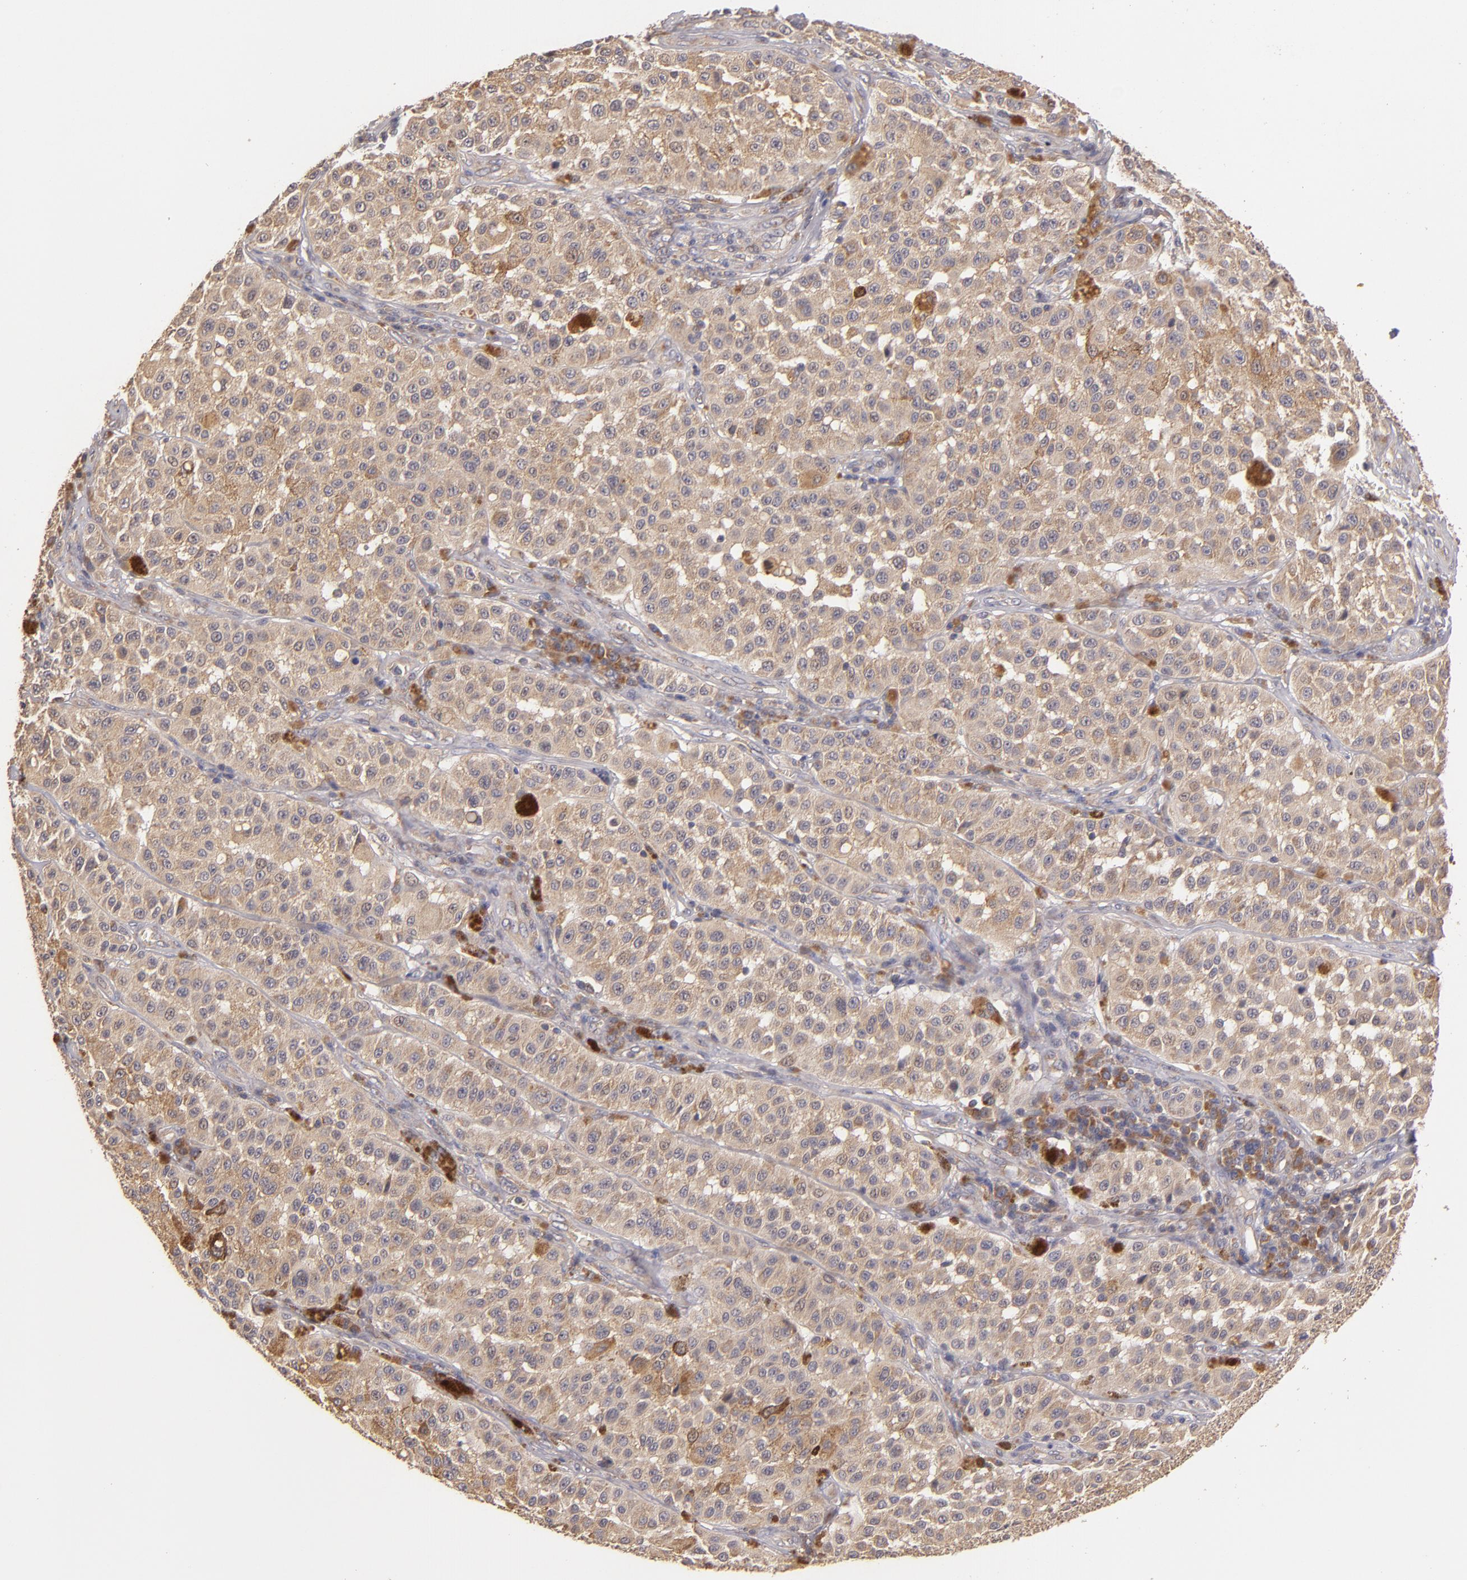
{"staining": {"intensity": "moderate", "quantity": ">75%", "location": "cytoplasmic/membranous"}, "tissue": "melanoma", "cell_type": "Tumor cells", "image_type": "cancer", "snomed": [{"axis": "morphology", "description": "Malignant melanoma, NOS"}, {"axis": "topography", "description": "Skin"}], "caption": "Melanoma stained with DAB (3,3'-diaminobenzidine) IHC exhibits medium levels of moderate cytoplasmic/membranous positivity in about >75% of tumor cells. (DAB (3,3'-diaminobenzidine) = brown stain, brightfield microscopy at high magnification).", "gene": "UPF3B", "patient": {"sex": "female", "age": 64}}